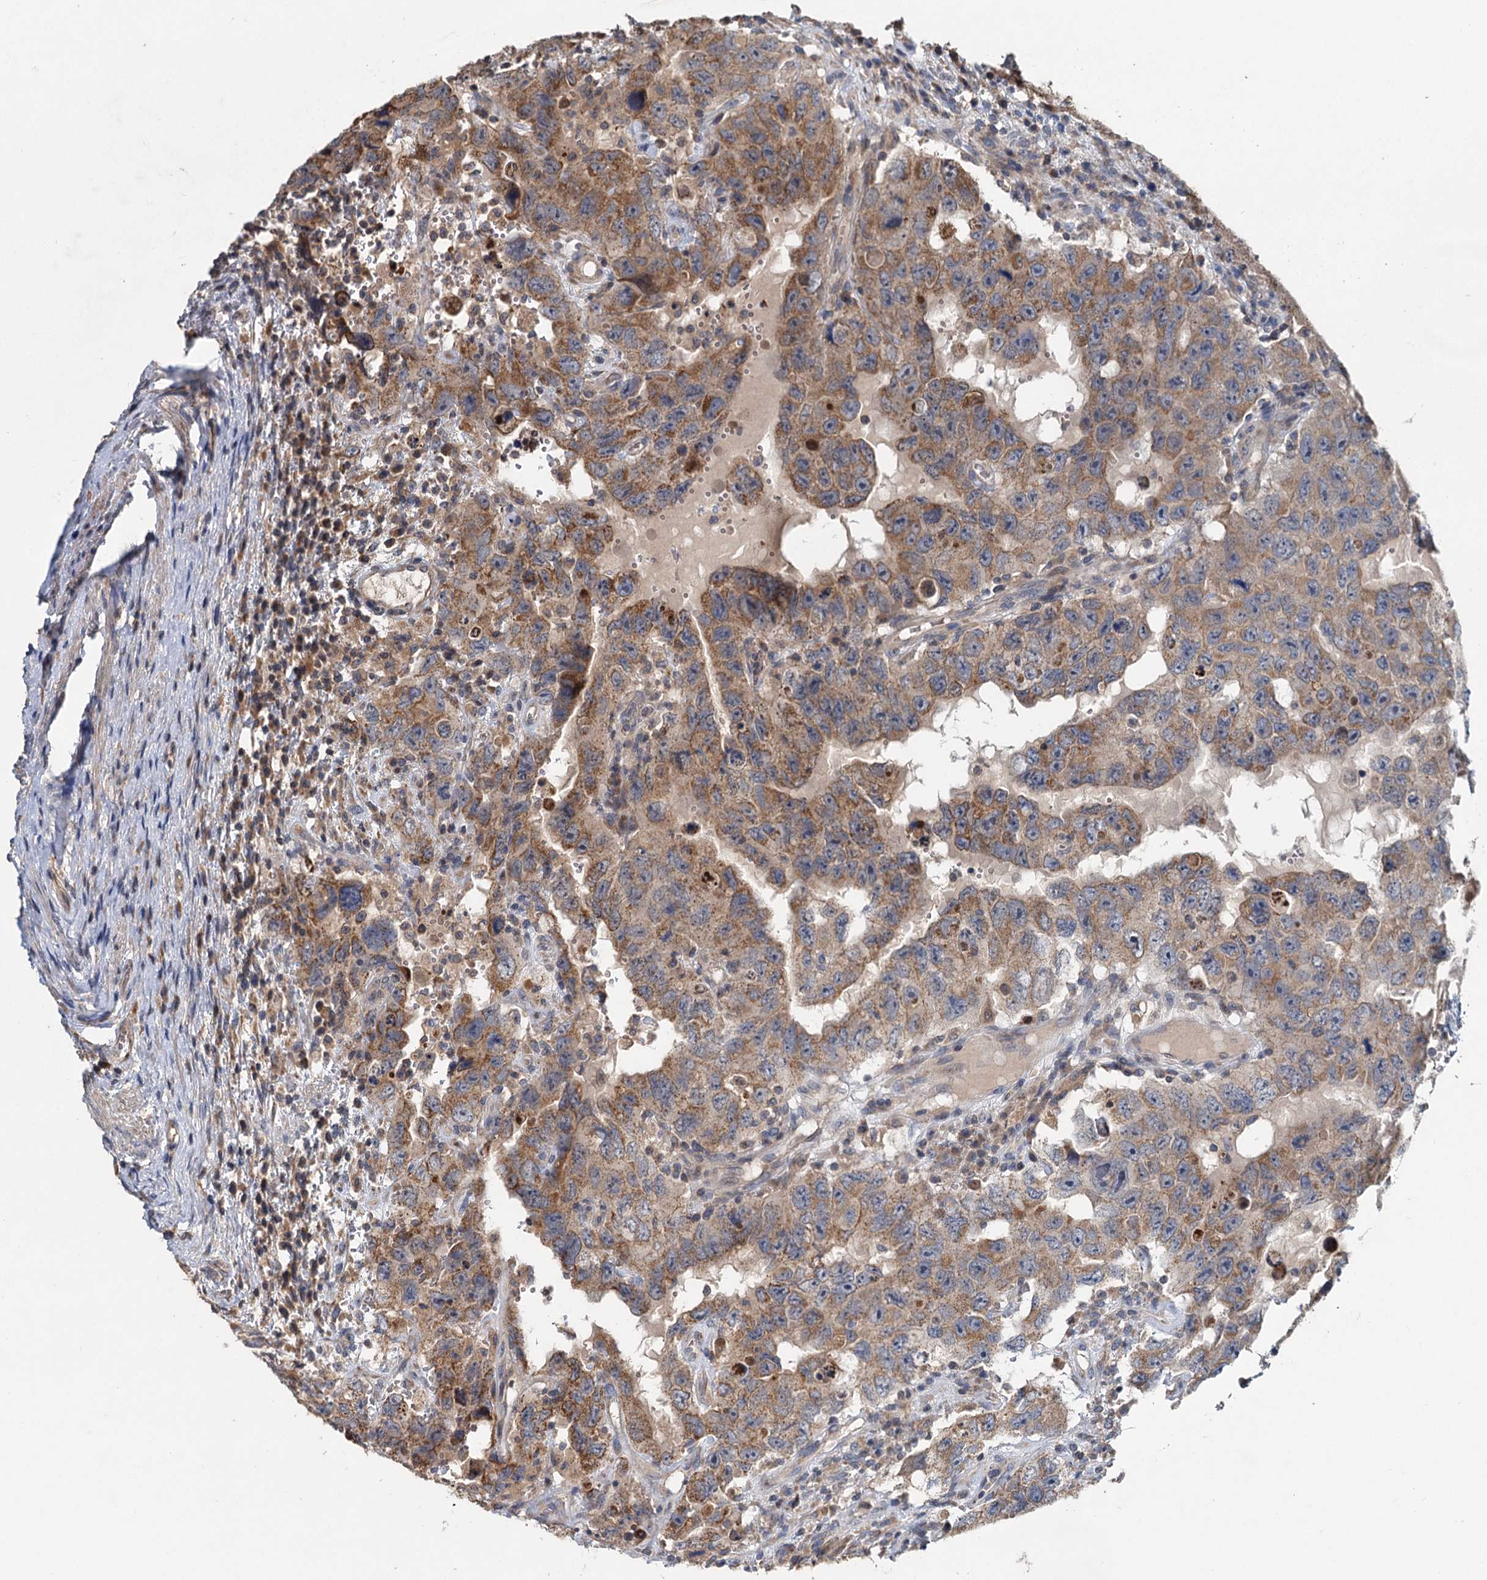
{"staining": {"intensity": "moderate", "quantity": ">75%", "location": "cytoplasmic/membranous"}, "tissue": "testis cancer", "cell_type": "Tumor cells", "image_type": "cancer", "snomed": [{"axis": "morphology", "description": "Carcinoma, Embryonal, NOS"}, {"axis": "topography", "description": "Testis"}], "caption": "High-power microscopy captured an IHC micrograph of embryonal carcinoma (testis), revealing moderate cytoplasmic/membranous positivity in about >75% of tumor cells. The protein of interest is stained brown, and the nuclei are stained in blue (DAB (3,3'-diaminobenzidine) IHC with brightfield microscopy, high magnification).", "gene": "OTUB1", "patient": {"sex": "male", "age": 26}}